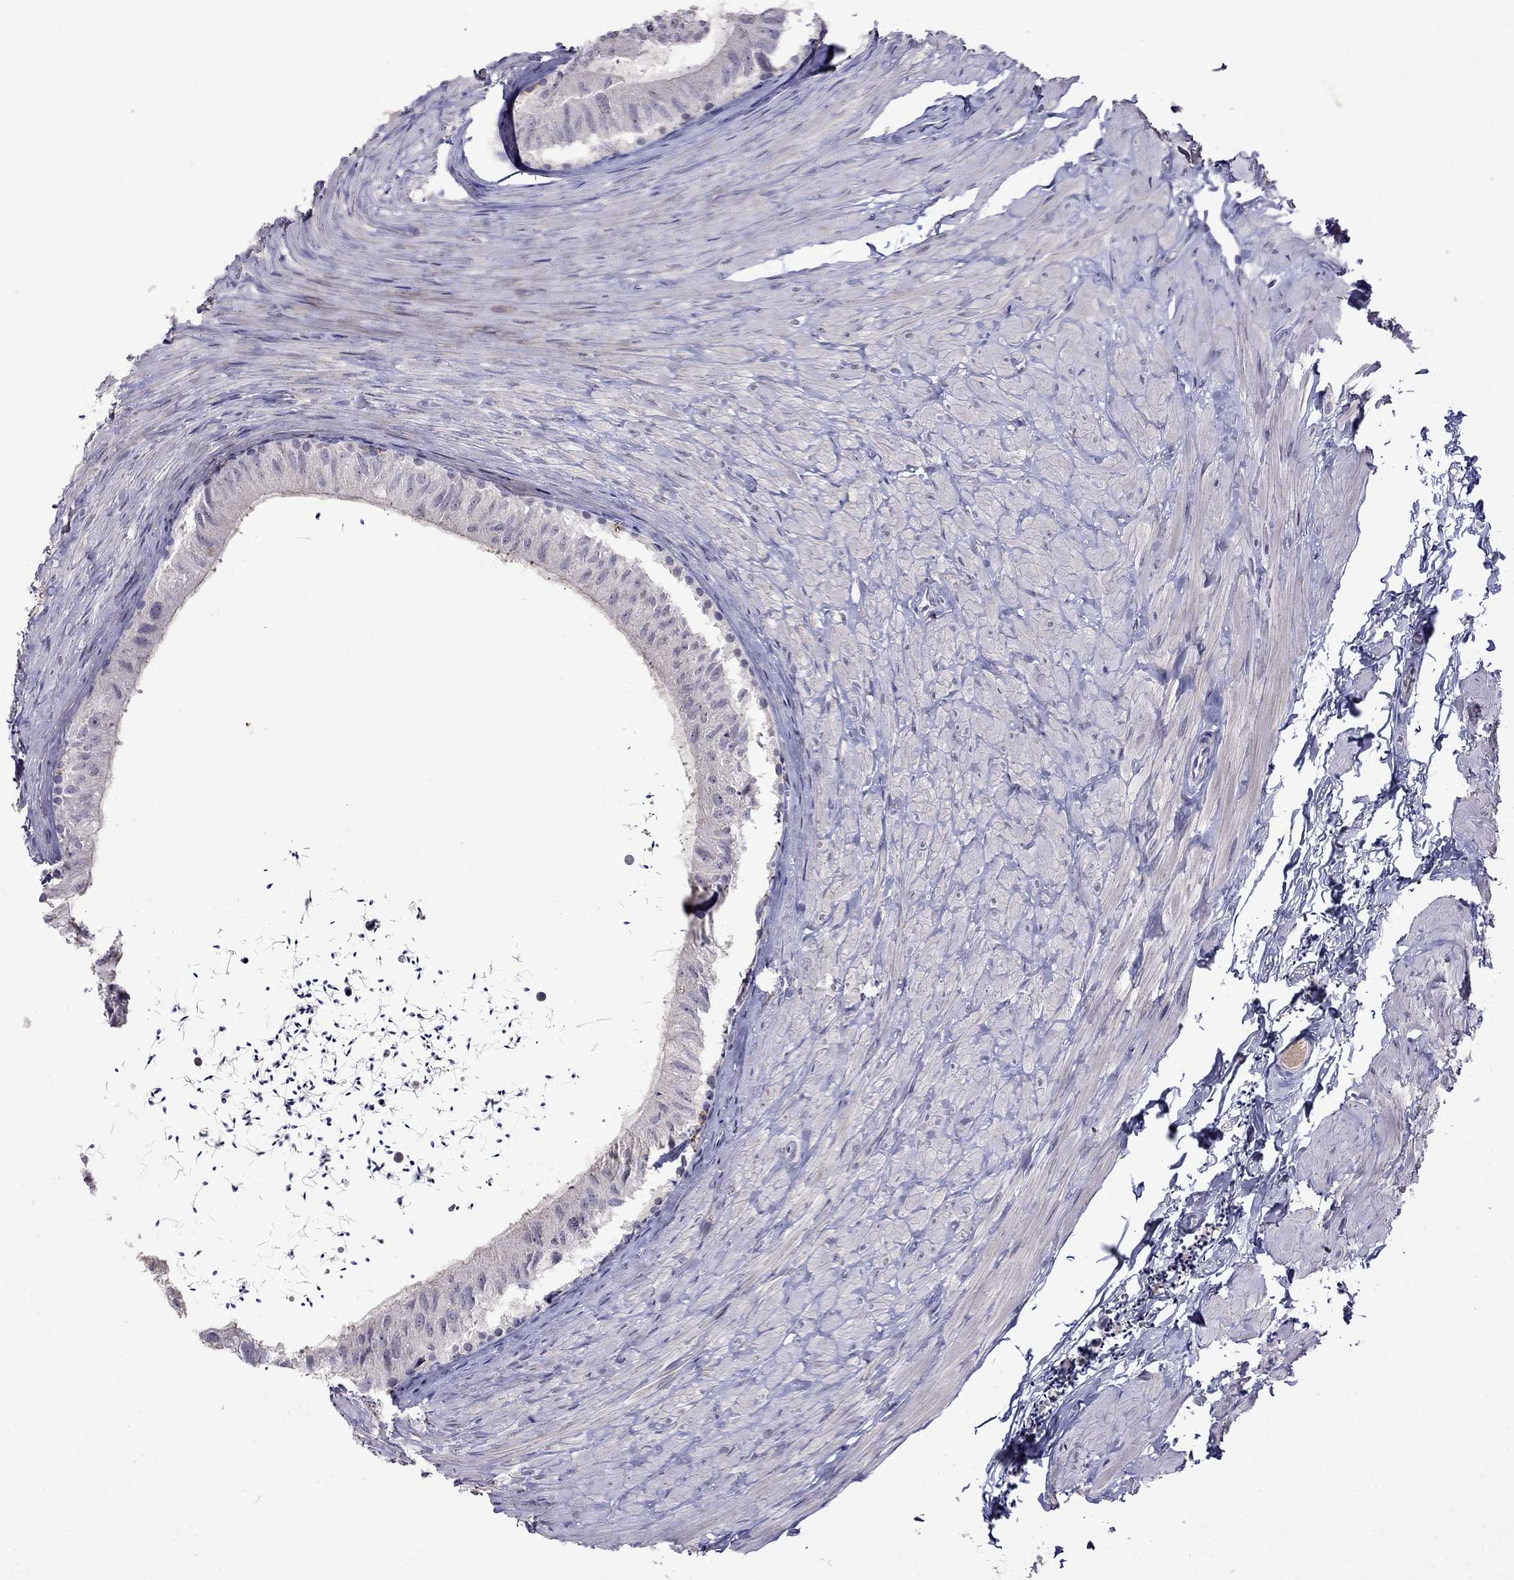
{"staining": {"intensity": "negative", "quantity": "none", "location": "none"}, "tissue": "epididymis", "cell_type": "Glandular cells", "image_type": "normal", "snomed": [{"axis": "morphology", "description": "Normal tissue, NOS"}, {"axis": "topography", "description": "Epididymis"}], "caption": "This is a image of IHC staining of unremarkable epididymis, which shows no expression in glandular cells. The staining is performed using DAB (3,3'-diaminobenzidine) brown chromogen with nuclei counter-stained in using hematoxylin.", "gene": "CD8B", "patient": {"sex": "male", "age": 32}}